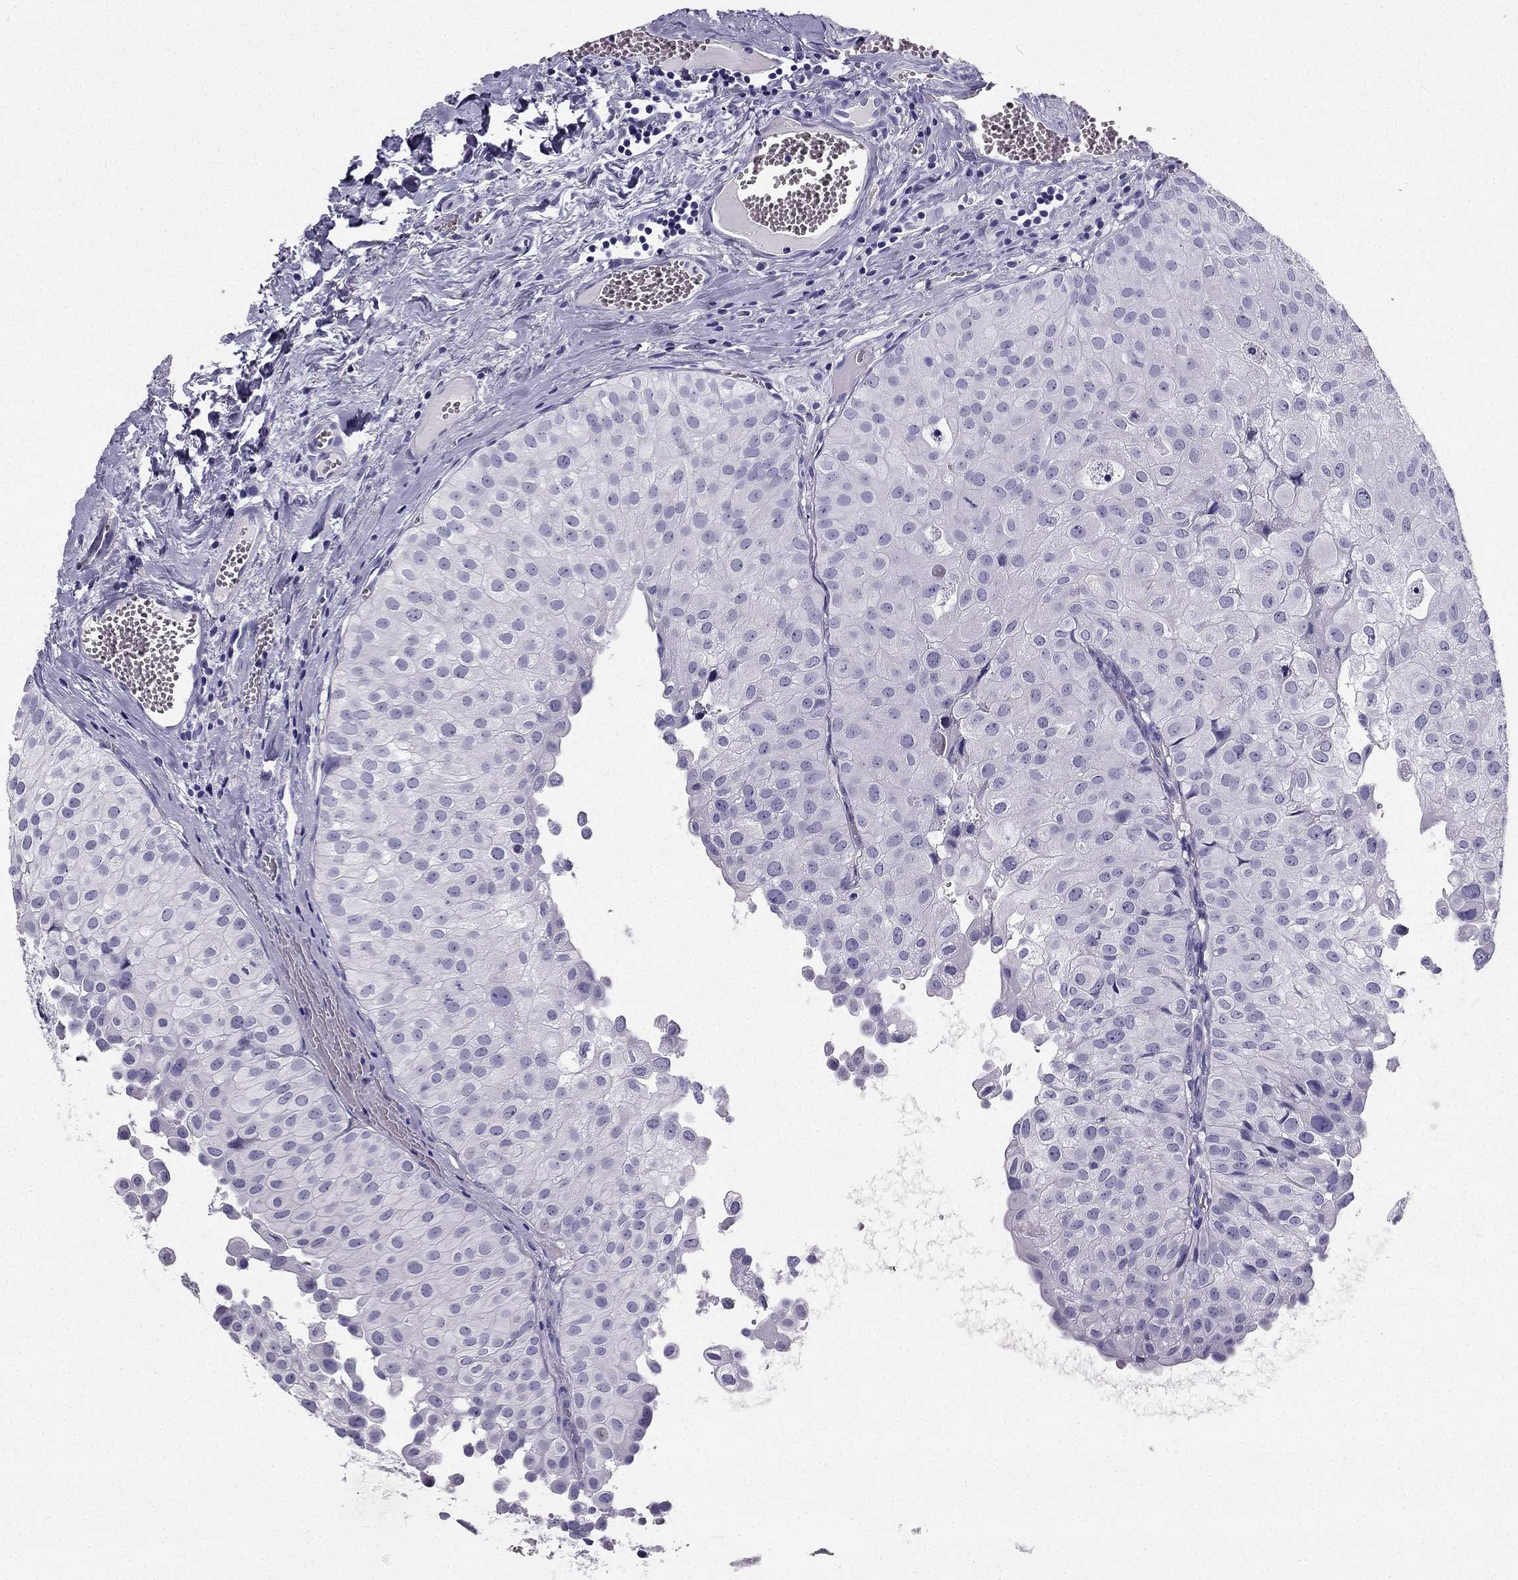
{"staining": {"intensity": "negative", "quantity": "none", "location": "none"}, "tissue": "urothelial cancer", "cell_type": "Tumor cells", "image_type": "cancer", "snomed": [{"axis": "morphology", "description": "Urothelial carcinoma, Low grade"}, {"axis": "topography", "description": "Urinary bladder"}], "caption": "An image of human urothelial cancer is negative for staining in tumor cells.", "gene": "TFF3", "patient": {"sex": "female", "age": 78}}